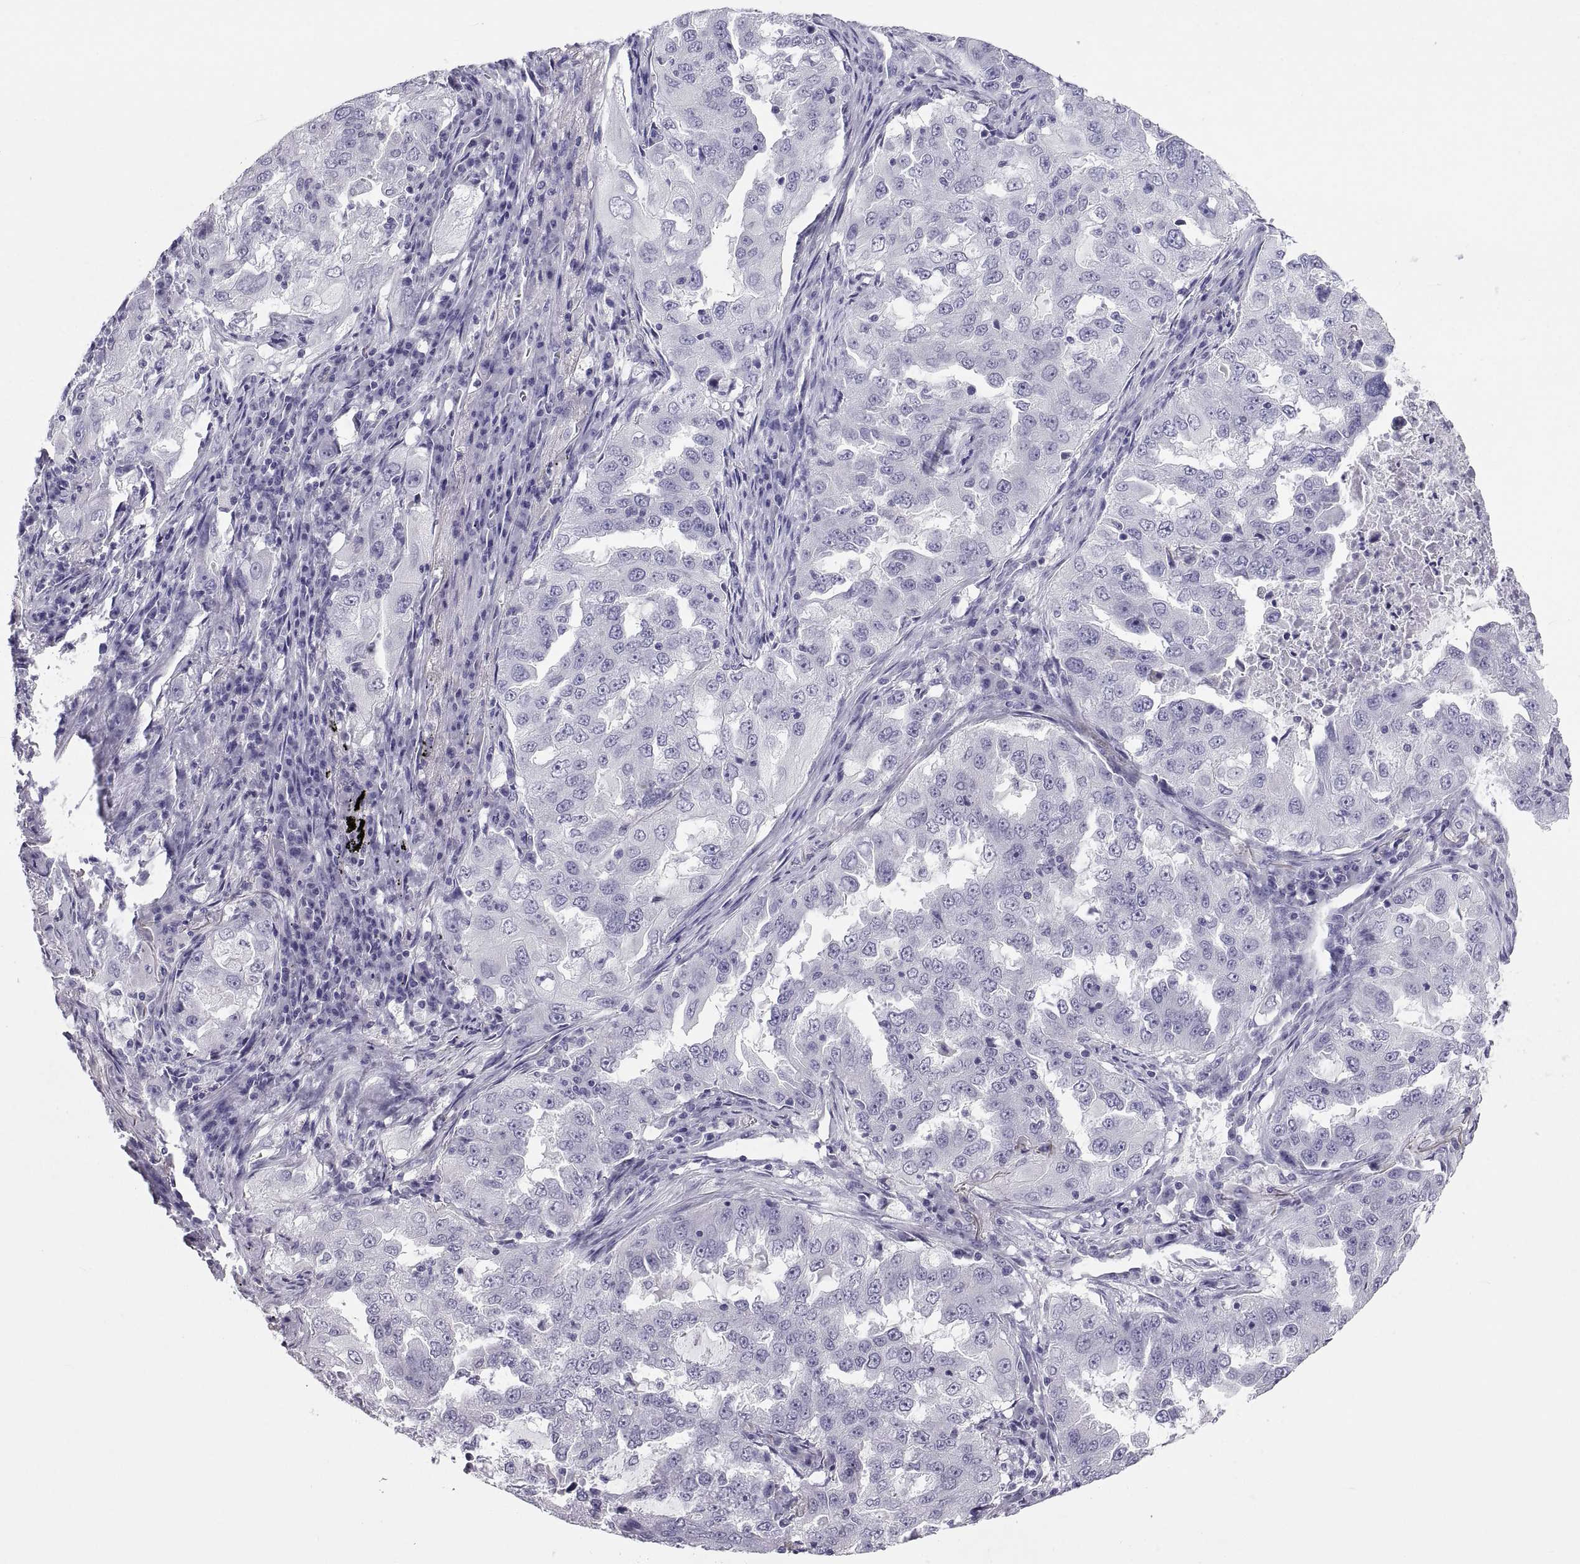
{"staining": {"intensity": "negative", "quantity": "none", "location": "none"}, "tissue": "lung cancer", "cell_type": "Tumor cells", "image_type": "cancer", "snomed": [{"axis": "morphology", "description": "Adenocarcinoma, NOS"}, {"axis": "topography", "description": "Lung"}], "caption": "Immunohistochemistry (IHC) photomicrograph of neoplastic tissue: adenocarcinoma (lung) stained with DAB (3,3'-diaminobenzidine) displays no significant protein staining in tumor cells.", "gene": "PCSK1N", "patient": {"sex": "female", "age": 61}}